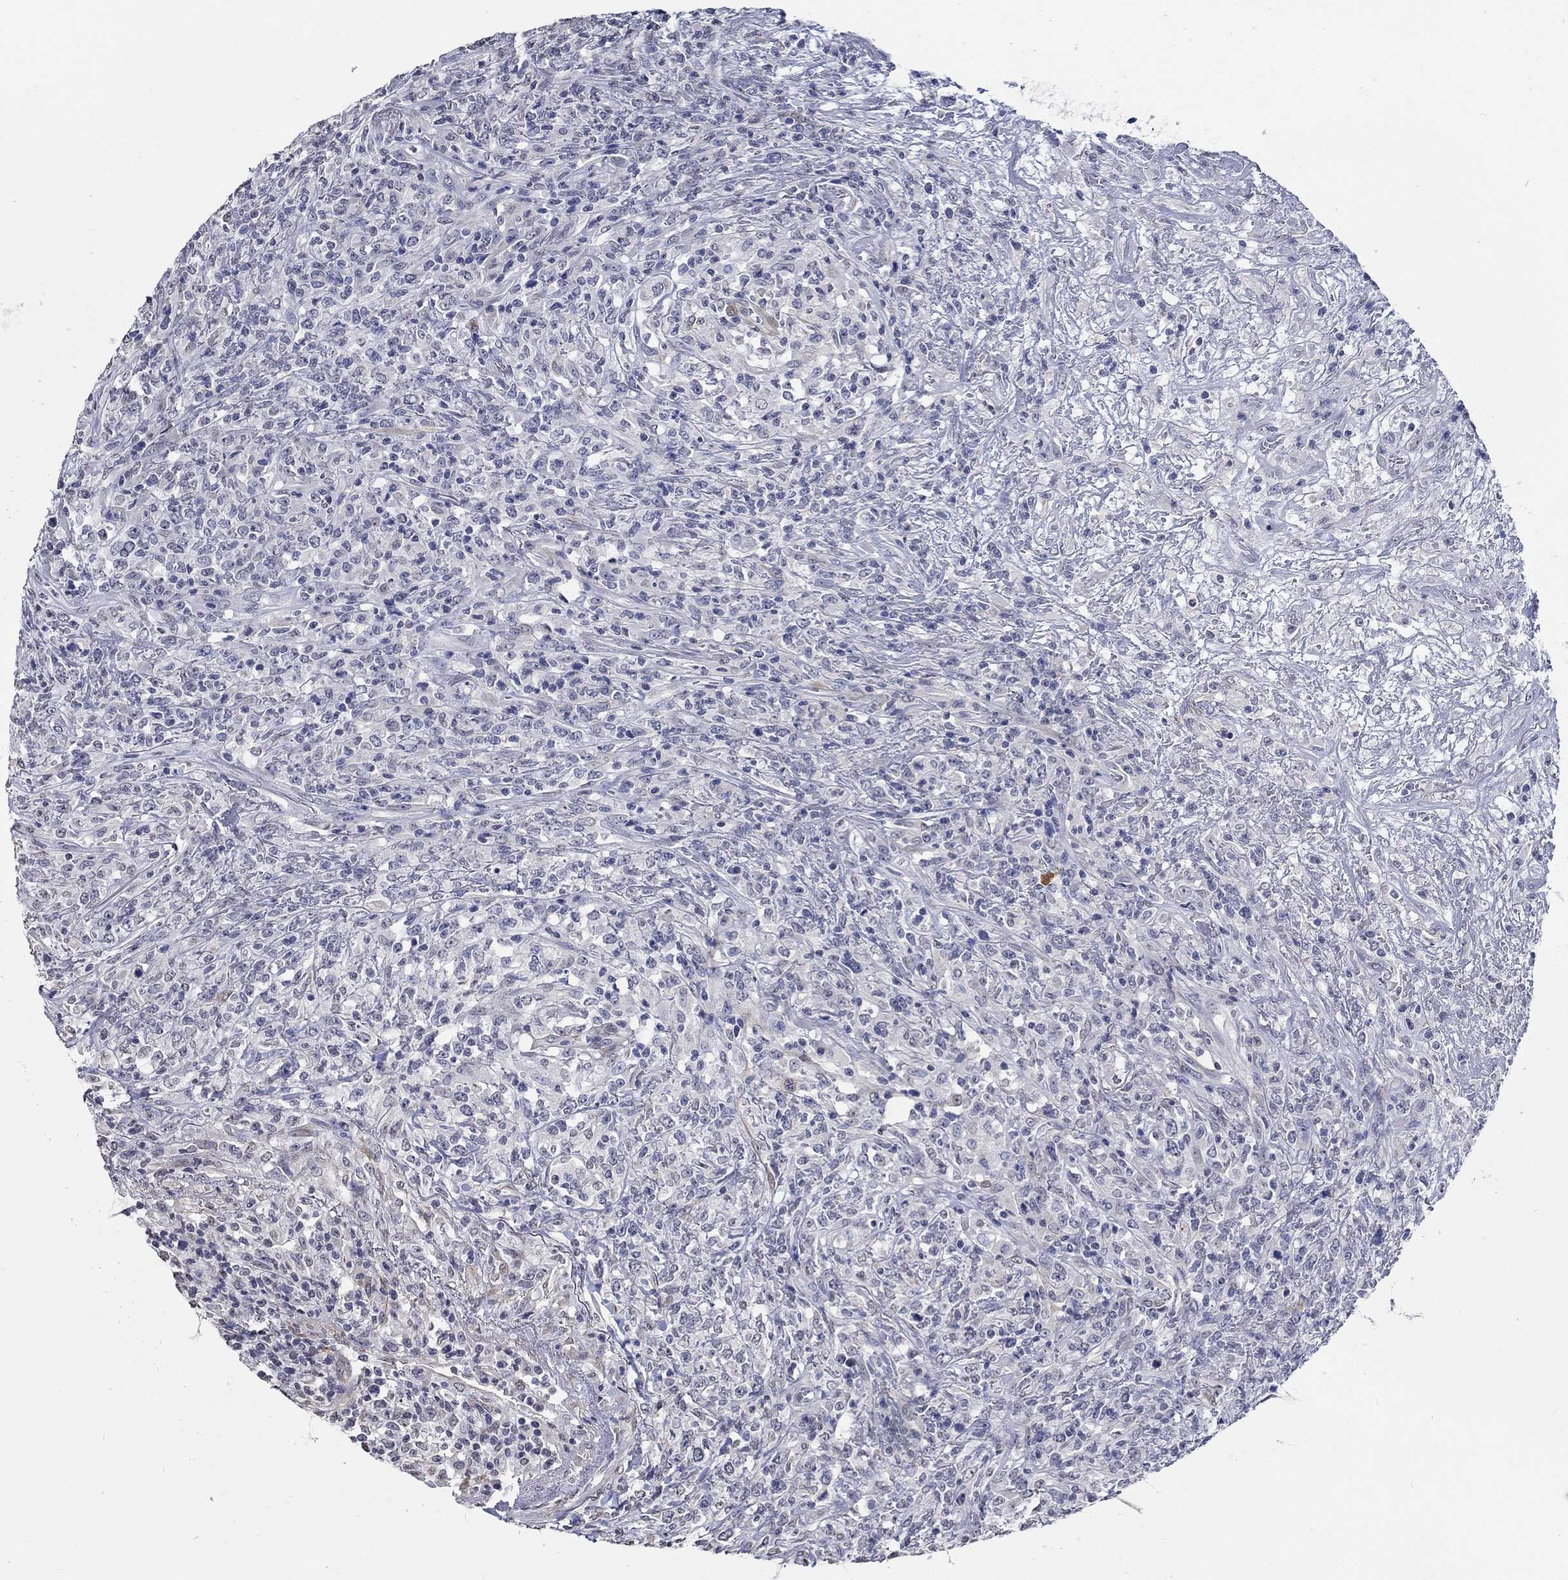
{"staining": {"intensity": "negative", "quantity": "none", "location": "none"}, "tissue": "lymphoma", "cell_type": "Tumor cells", "image_type": "cancer", "snomed": [{"axis": "morphology", "description": "Malignant lymphoma, non-Hodgkin's type, High grade"}, {"axis": "topography", "description": "Lung"}], "caption": "Human lymphoma stained for a protein using immunohistochemistry (IHC) reveals no staining in tumor cells.", "gene": "PDE1B", "patient": {"sex": "male", "age": 79}}